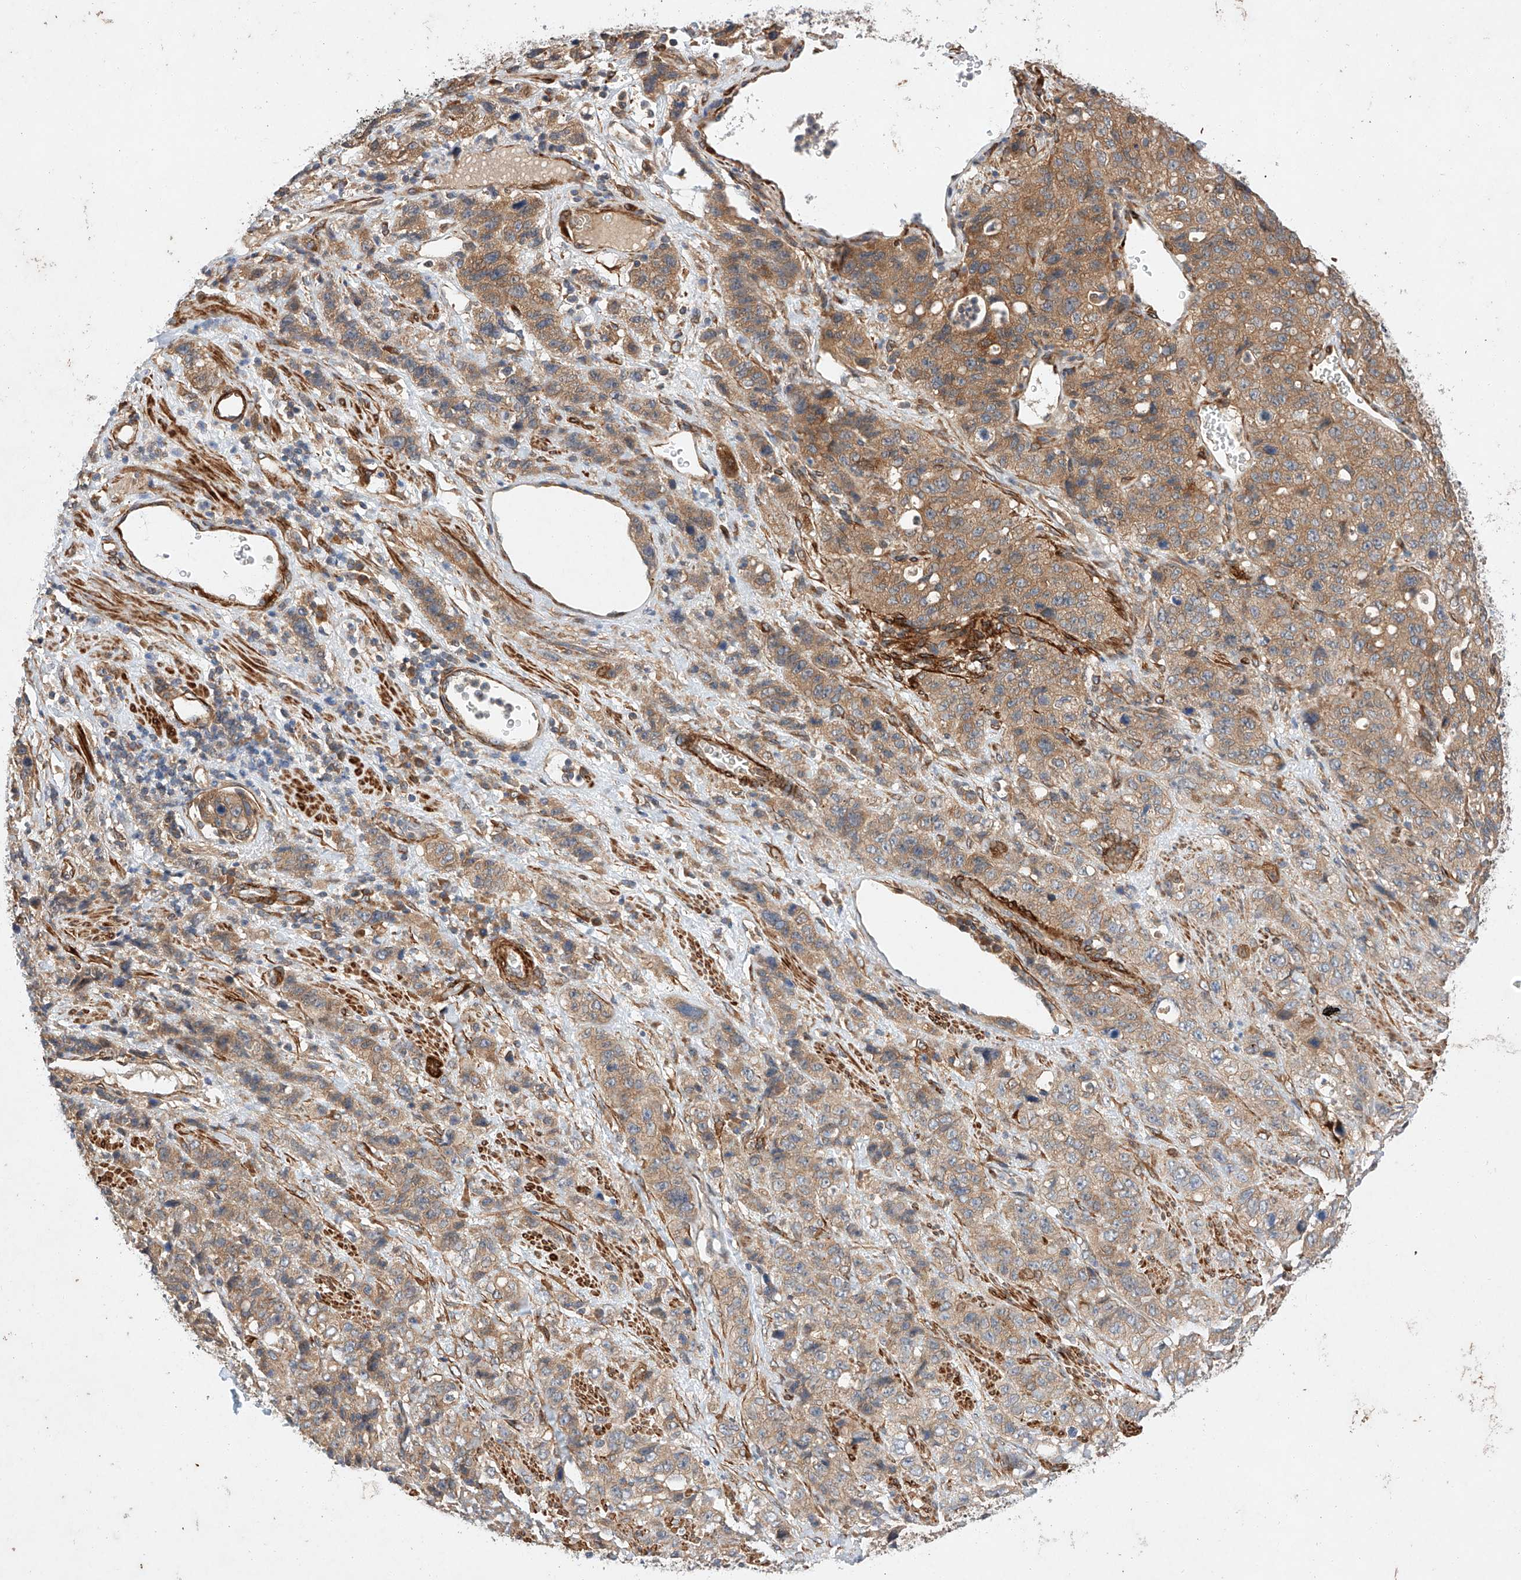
{"staining": {"intensity": "moderate", "quantity": ">75%", "location": "cytoplasmic/membranous"}, "tissue": "stomach cancer", "cell_type": "Tumor cells", "image_type": "cancer", "snomed": [{"axis": "morphology", "description": "Adenocarcinoma, NOS"}, {"axis": "topography", "description": "Stomach"}], "caption": "The micrograph shows immunohistochemical staining of stomach cancer (adenocarcinoma). There is moderate cytoplasmic/membranous staining is present in approximately >75% of tumor cells.", "gene": "RAB23", "patient": {"sex": "male", "age": 48}}